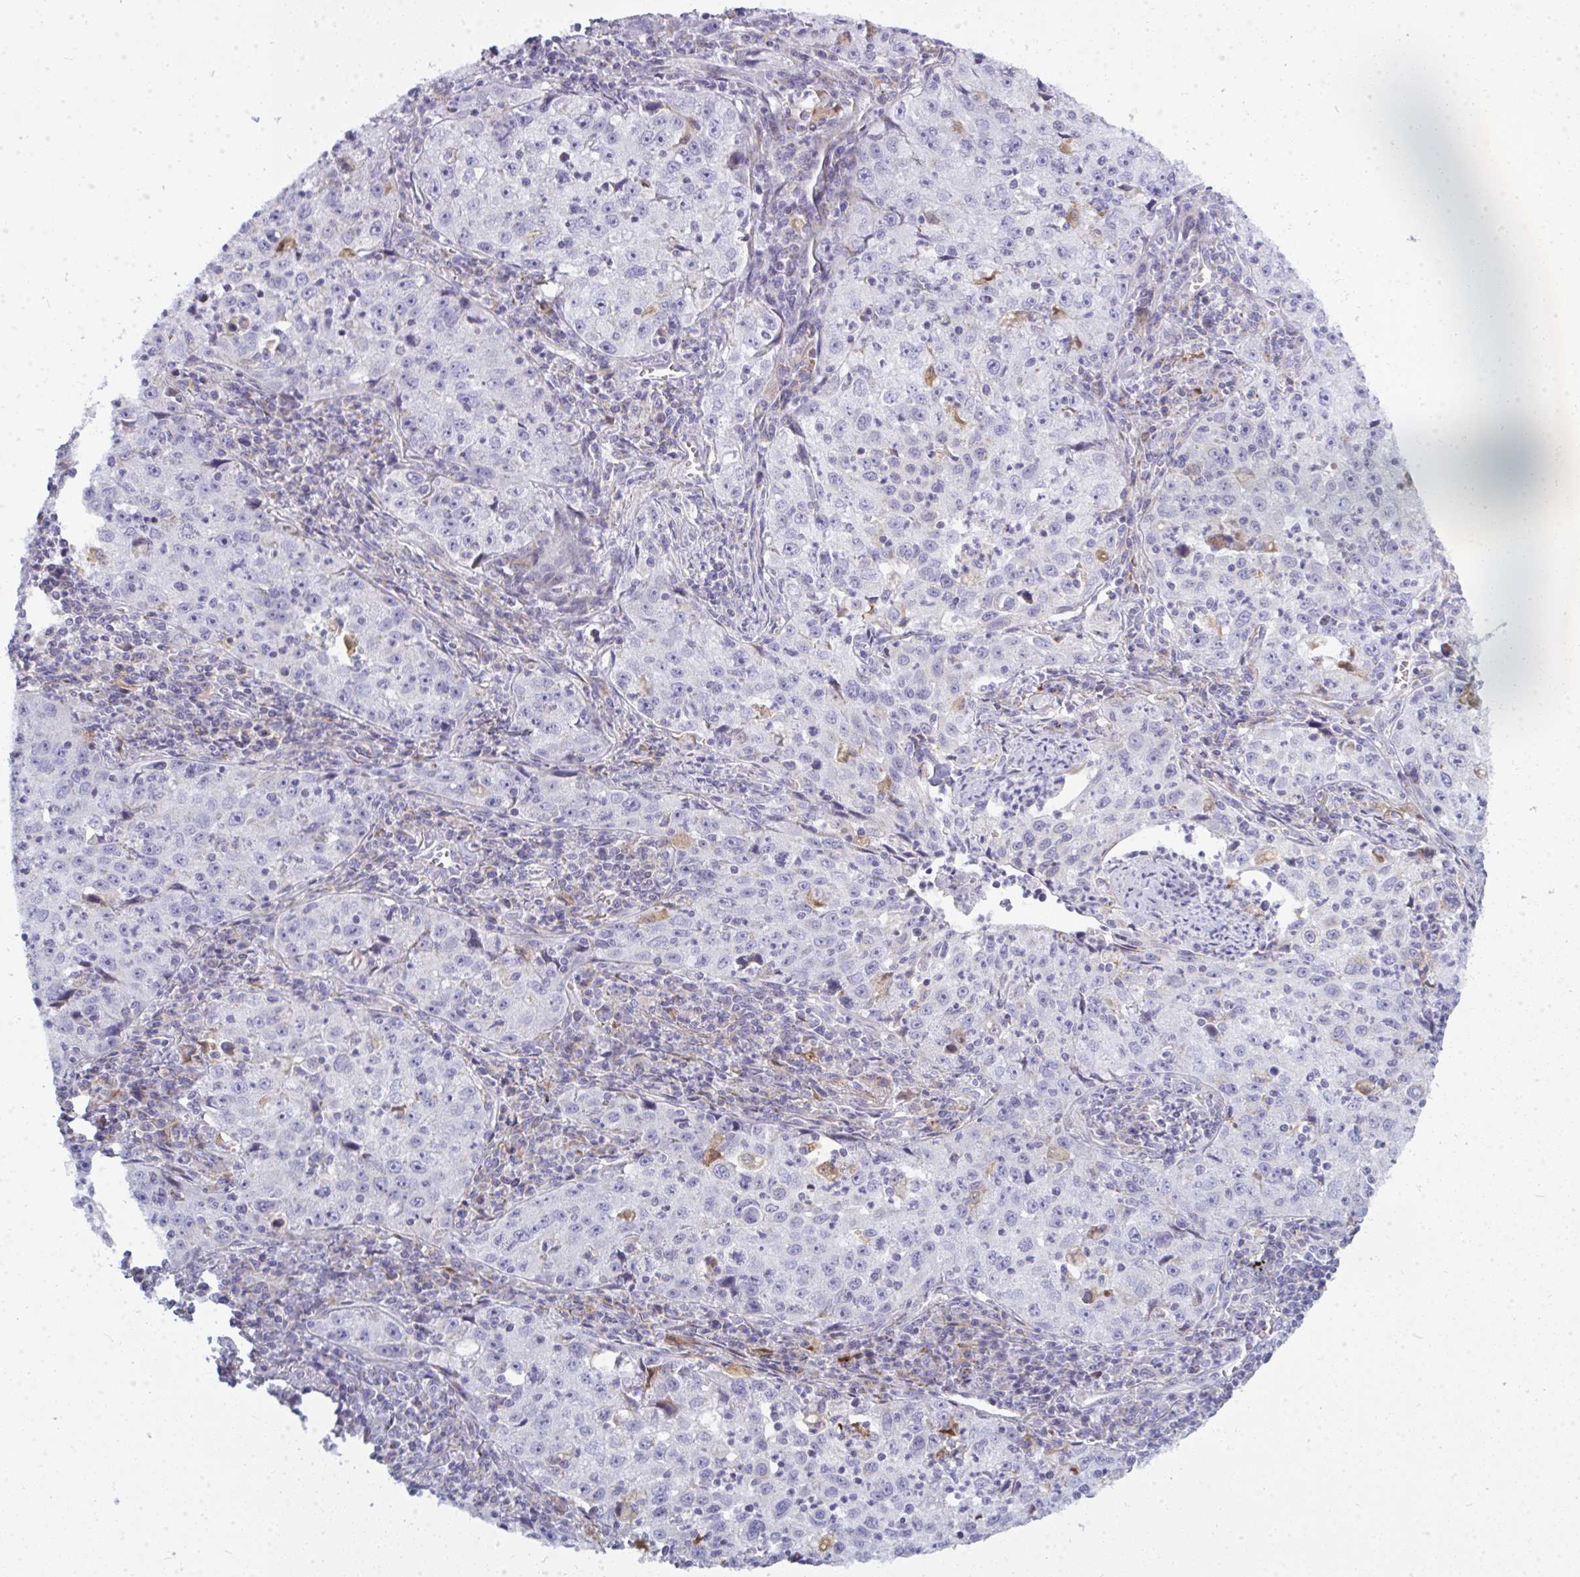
{"staining": {"intensity": "negative", "quantity": "none", "location": "none"}, "tissue": "lung cancer", "cell_type": "Tumor cells", "image_type": "cancer", "snomed": [{"axis": "morphology", "description": "Squamous cell carcinoma, NOS"}, {"axis": "topography", "description": "Lung"}], "caption": "Lung cancer stained for a protein using IHC displays no staining tumor cells.", "gene": "ATG9A", "patient": {"sex": "male", "age": 71}}